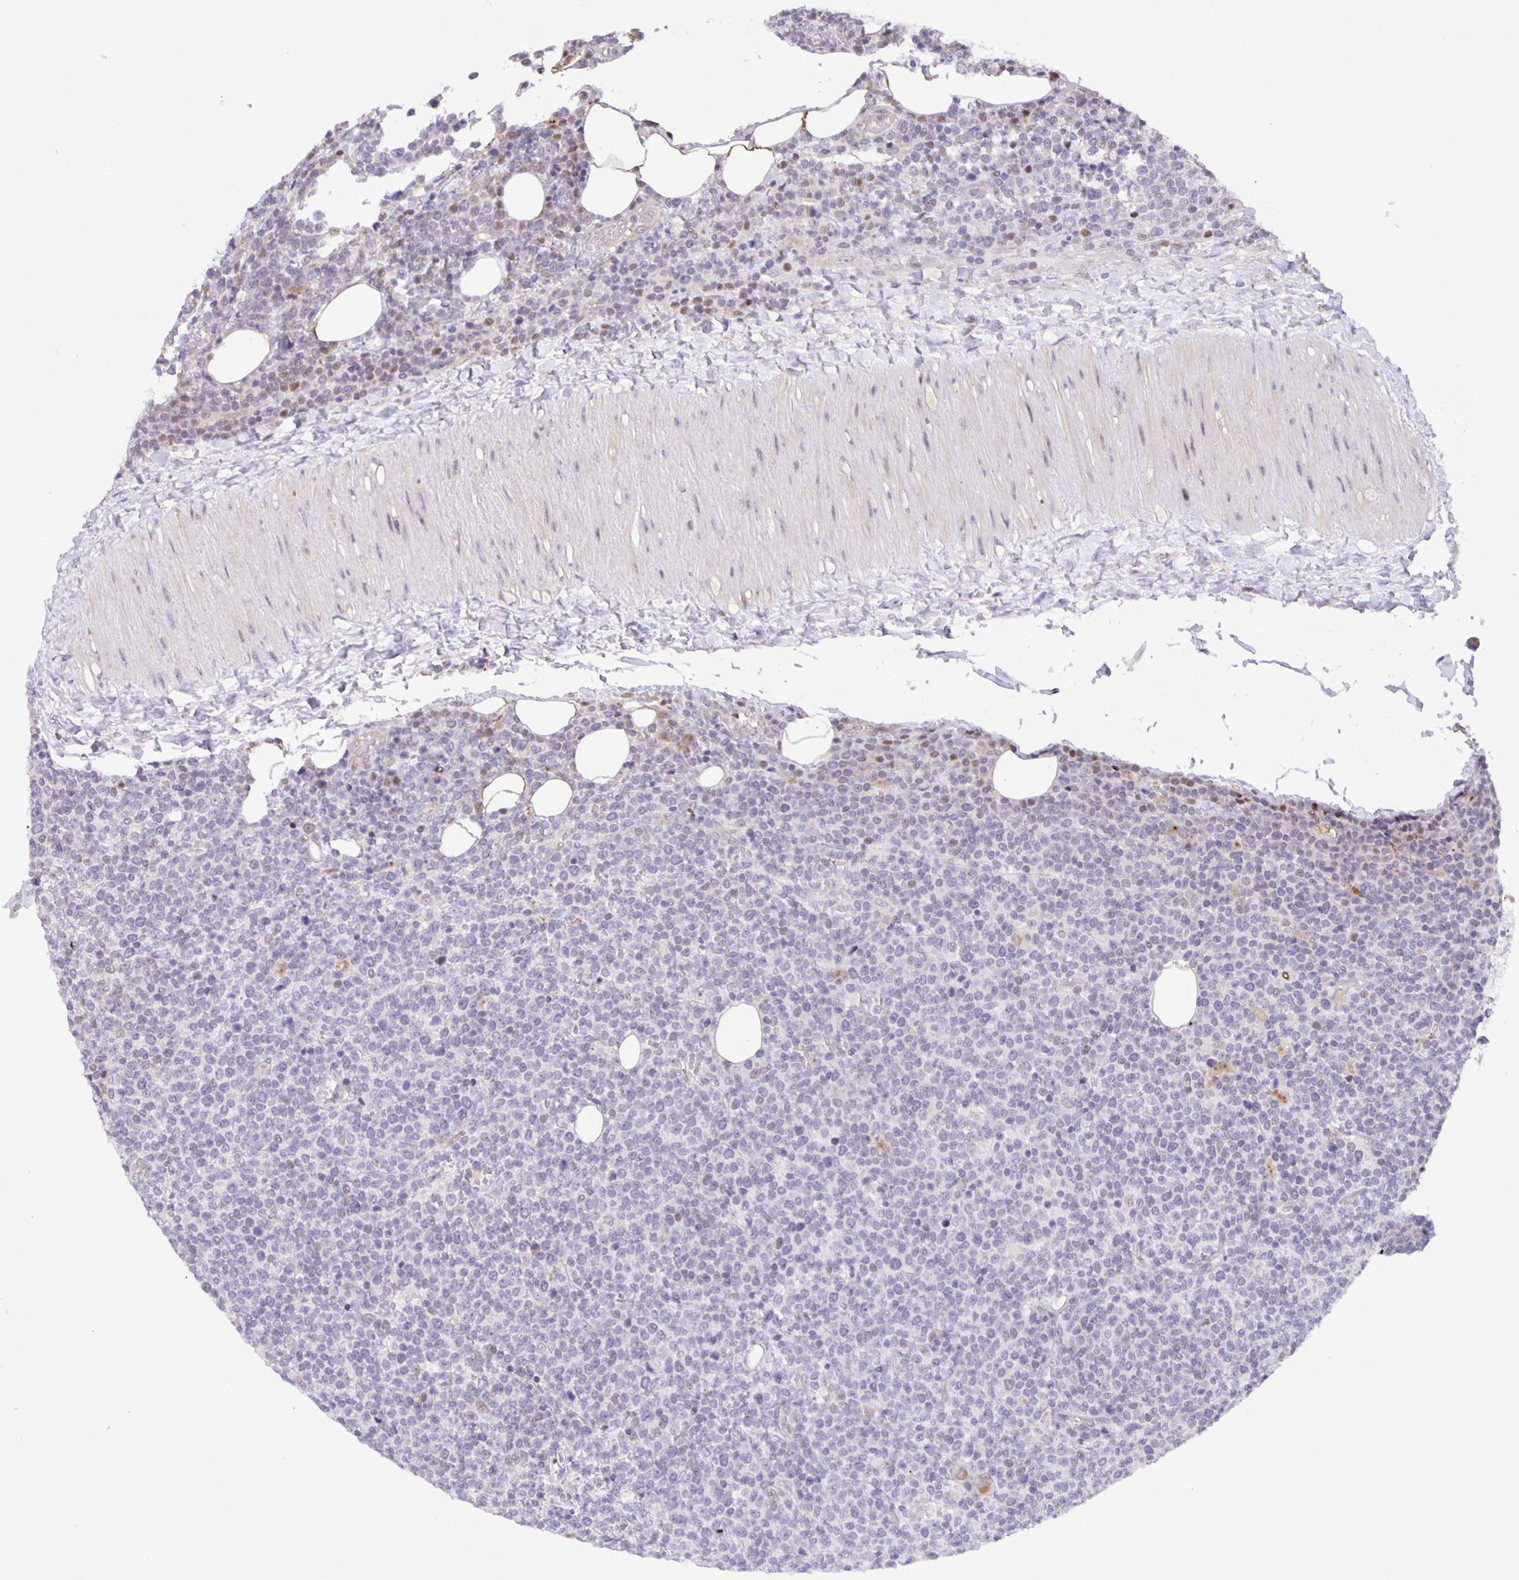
{"staining": {"intensity": "negative", "quantity": "none", "location": "none"}, "tissue": "lymphoma", "cell_type": "Tumor cells", "image_type": "cancer", "snomed": [{"axis": "morphology", "description": "Malignant lymphoma, non-Hodgkin's type, High grade"}, {"axis": "topography", "description": "Lymph node"}], "caption": "Immunohistochemistry of malignant lymphoma, non-Hodgkin's type (high-grade) reveals no staining in tumor cells.", "gene": "MAPK12", "patient": {"sex": "male", "age": 61}}